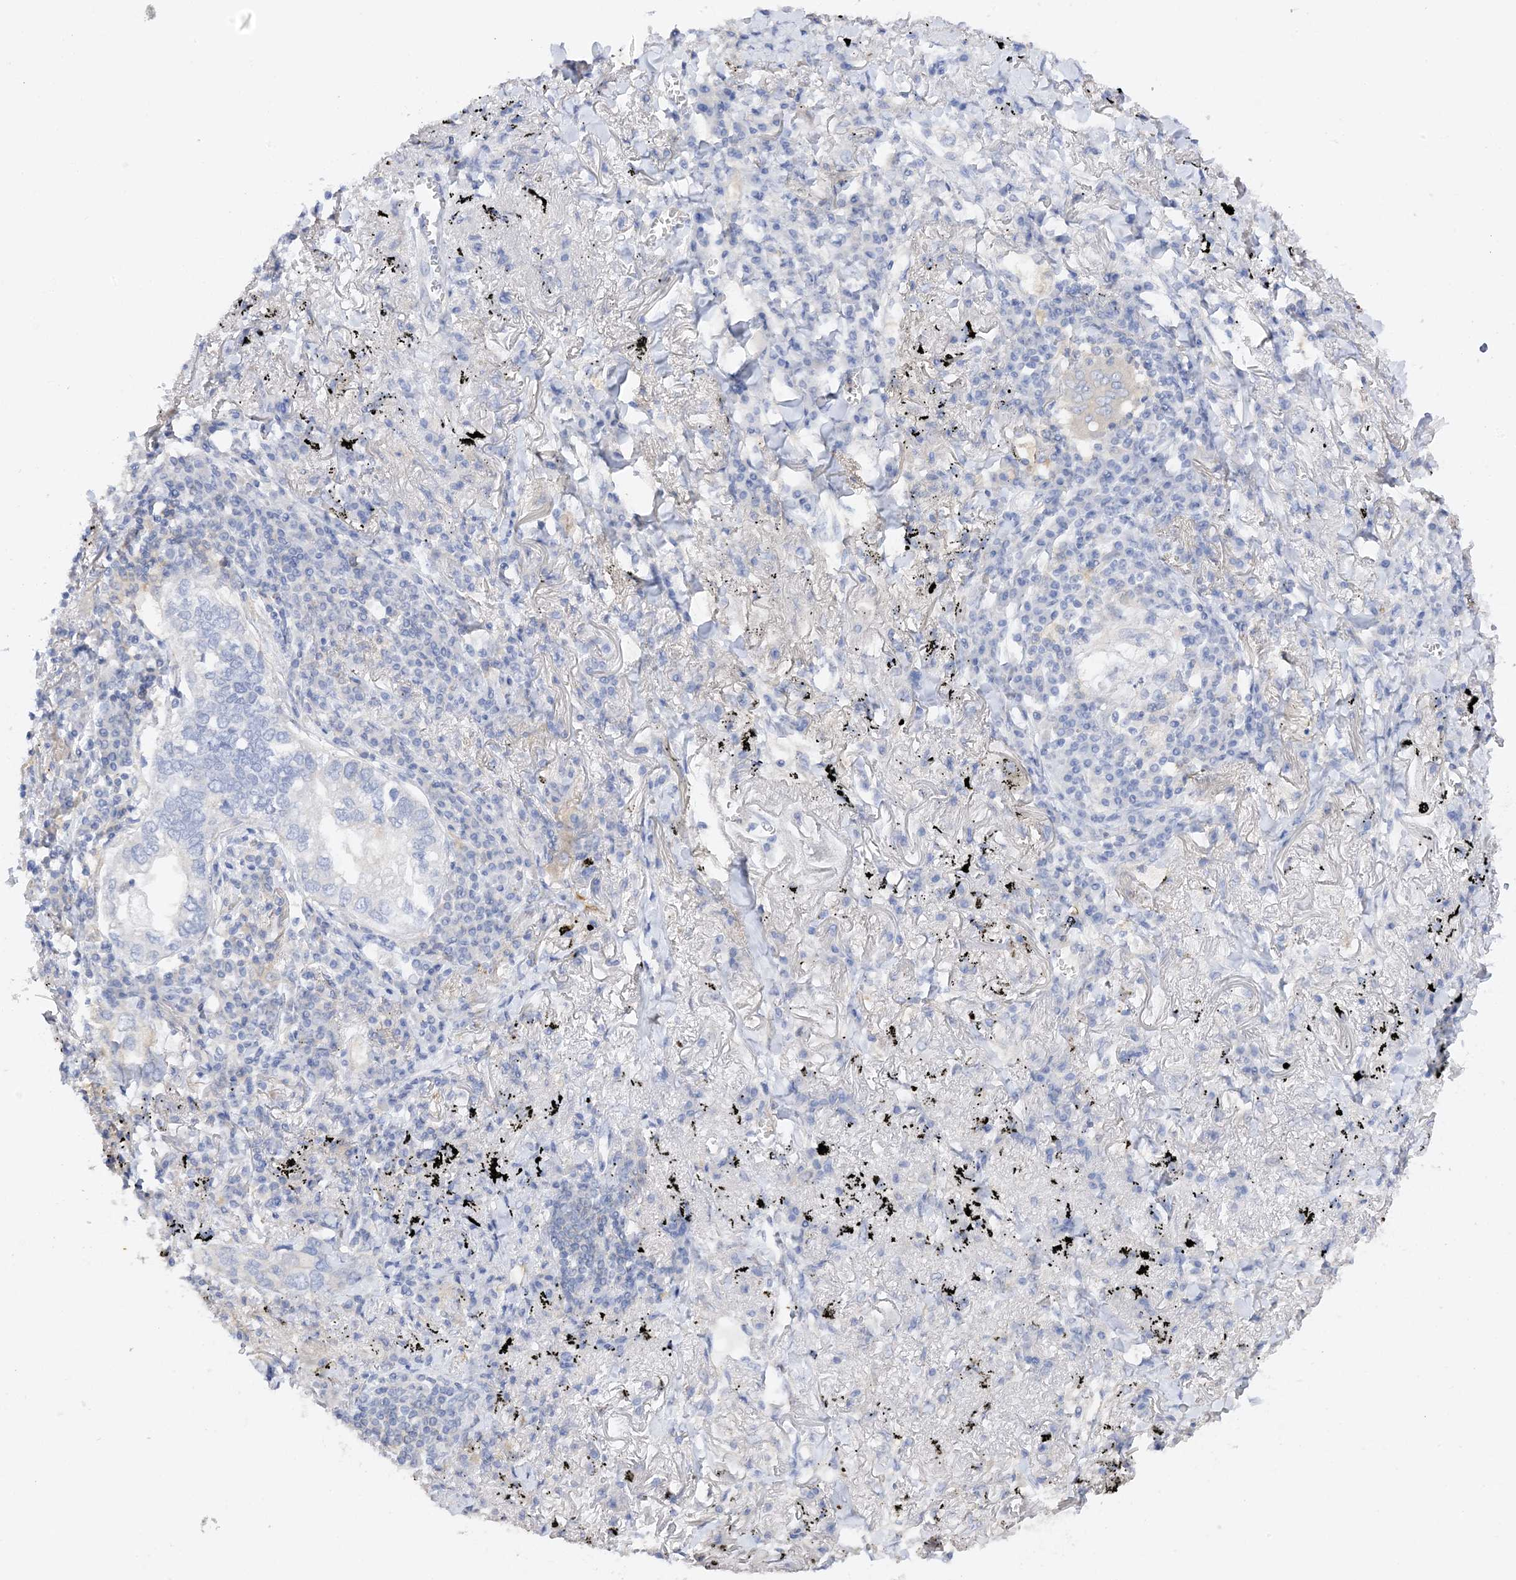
{"staining": {"intensity": "negative", "quantity": "none", "location": "none"}, "tissue": "lung cancer", "cell_type": "Tumor cells", "image_type": "cancer", "snomed": [{"axis": "morphology", "description": "Adenocarcinoma, NOS"}, {"axis": "topography", "description": "Lung"}], "caption": "Immunohistochemistry (IHC) photomicrograph of lung cancer (adenocarcinoma) stained for a protein (brown), which shows no expression in tumor cells.", "gene": "ARV1", "patient": {"sex": "male", "age": 65}}